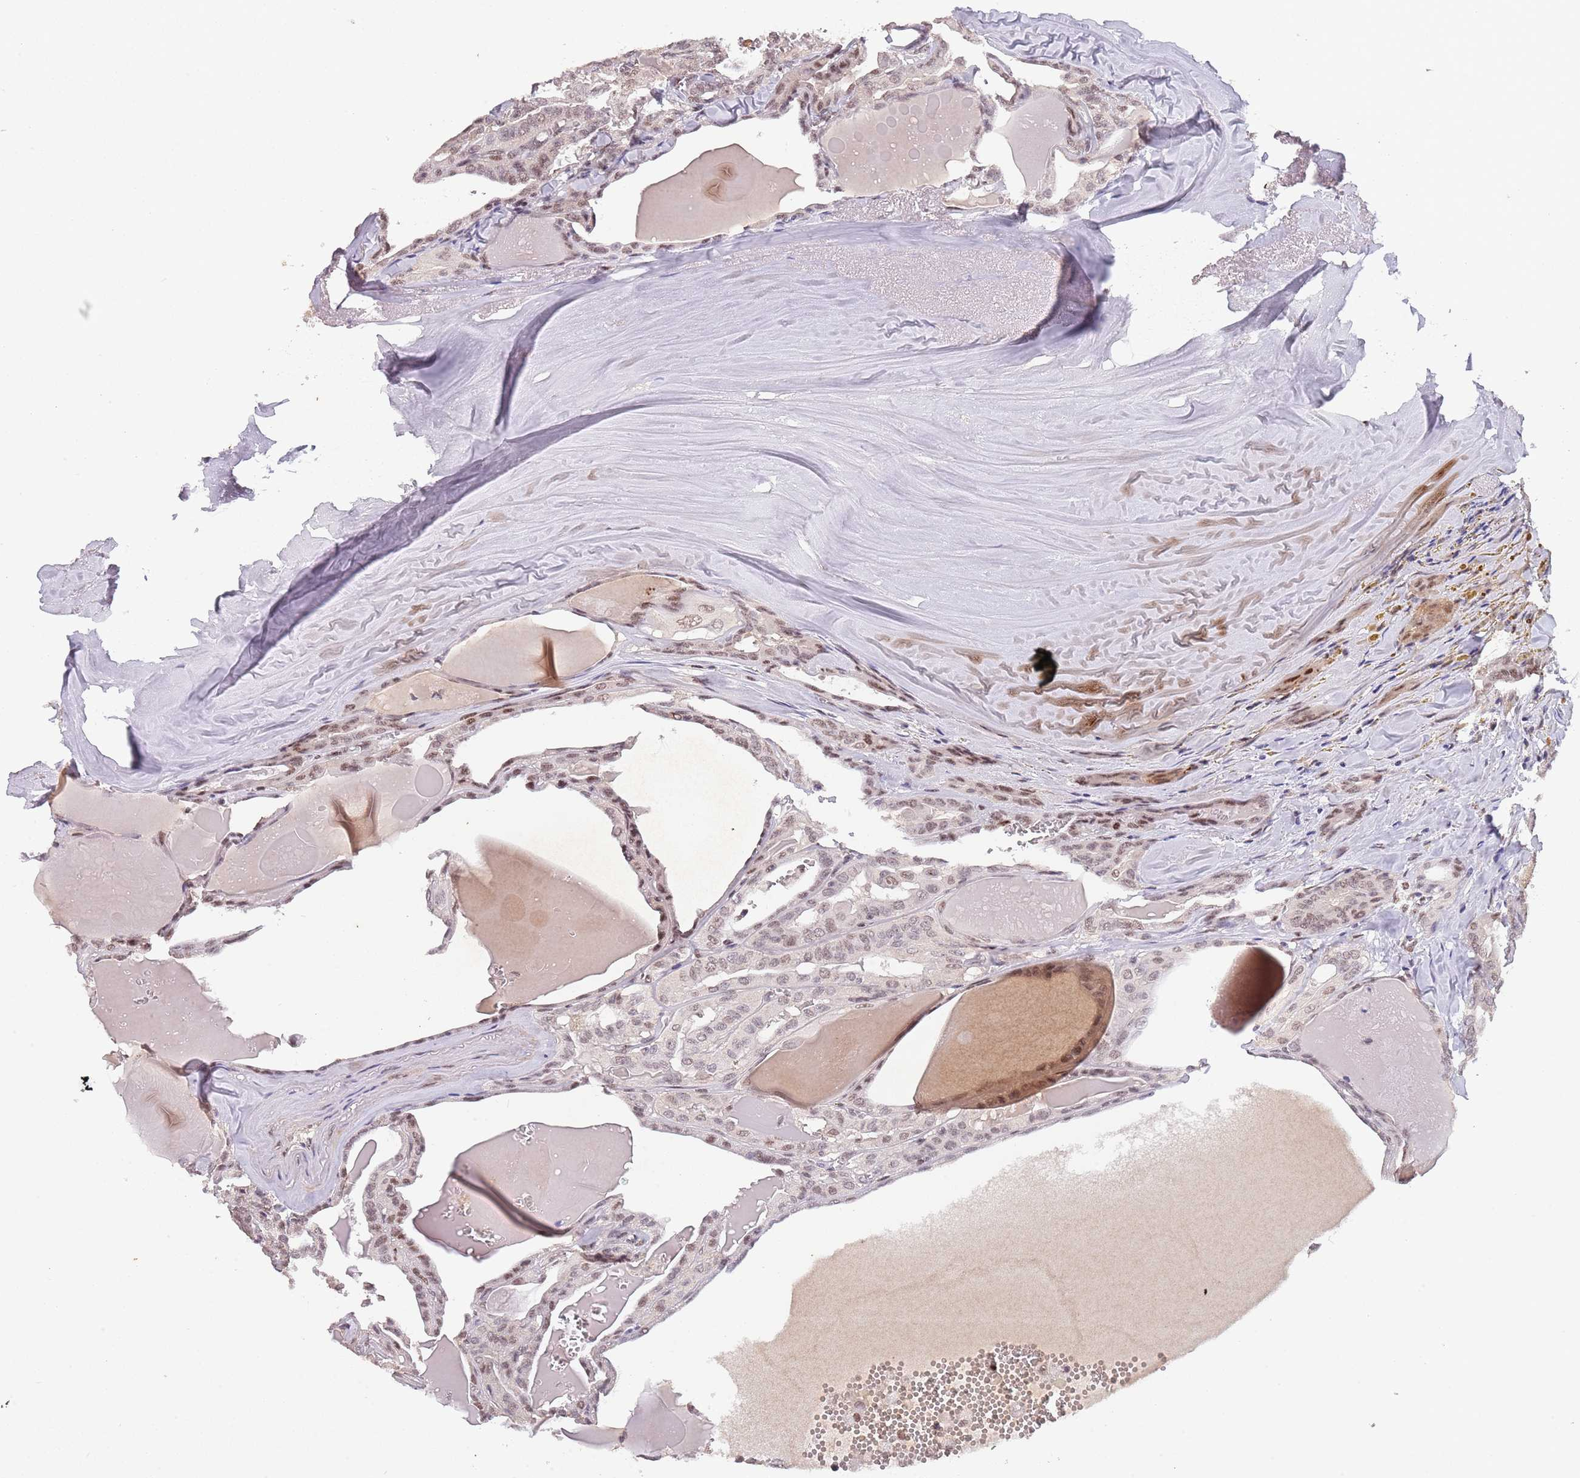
{"staining": {"intensity": "moderate", "quantity": ">75%", "location": "nuclear"}, "tissue": "thyroid cancer", "cell_type": "Tumor cells", "image_type": "cancer", "snomed": [{"axis": "morphology", "description": "Papillary adenocarcinoma, NOS"}, {"axis": "topography", "description": "Thyroid gland"}], "caption": "Thyroid cancer tissue shows moderate nuclear positivity in approximately >75% of tumor cells, visualized by immunohistochemistry. (DAB IHC with brightfield microscopy, high magnification).", "gene": "CIZ1", "patient": {"sex": "male", "age": 52}}